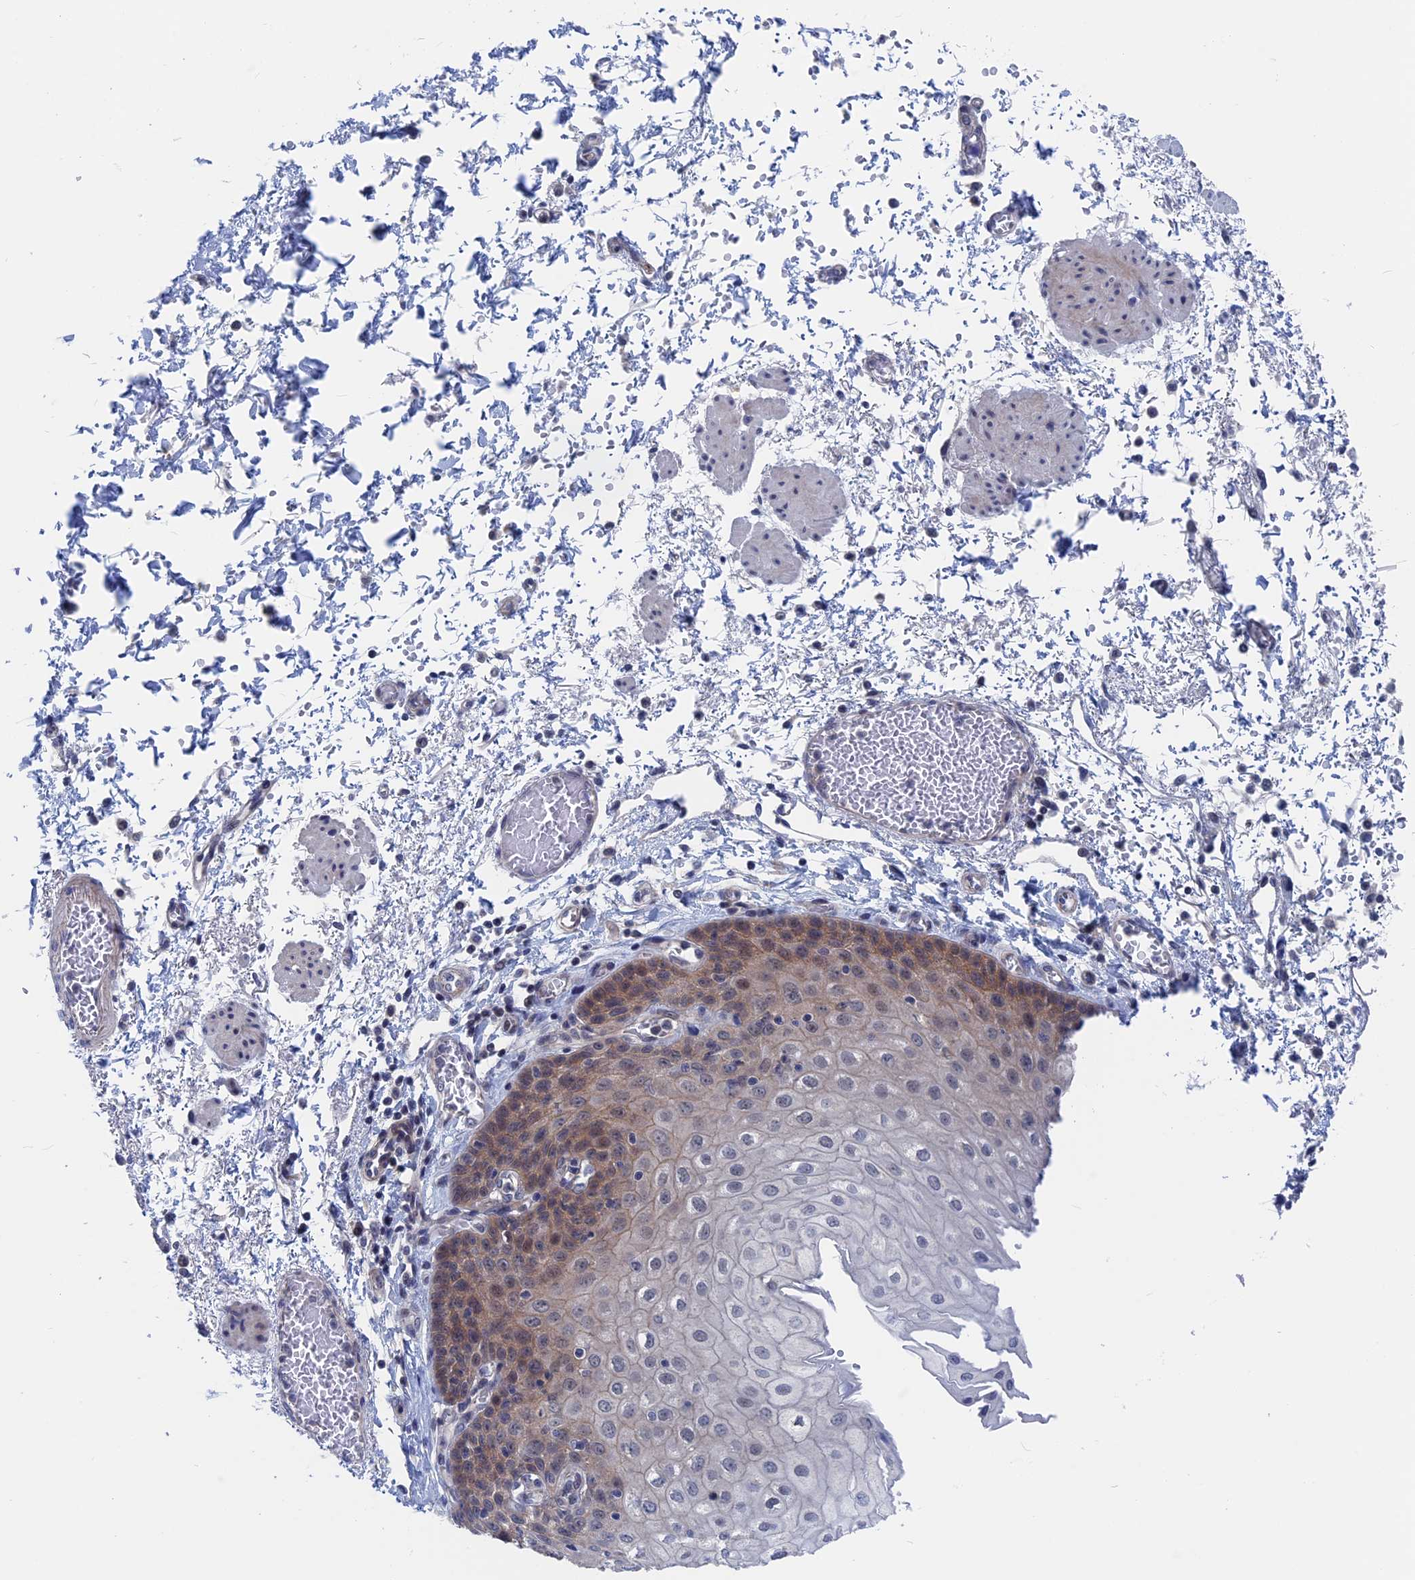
{"staining": {"intensity": "weak", "quantity": "25%-75%", "location": "cytoplasmic/membranous"}, "tissue": "esophagus", "cell_type": "Squamous epithelial cells", "image_type": "normal", "snomed": [{"axis": "morphology", "description": "Normal tissue, NOS"}, {"axis": "topography", "description": "Esophagus"}], "caption": "The image reveals a brown stain indicating the presence of a protein in the cytoplasmic/membranous of squamous epithelial cells in esophagus.", "gene": "MARCHF3", "patient": {"sex": "male", "age": 81}}